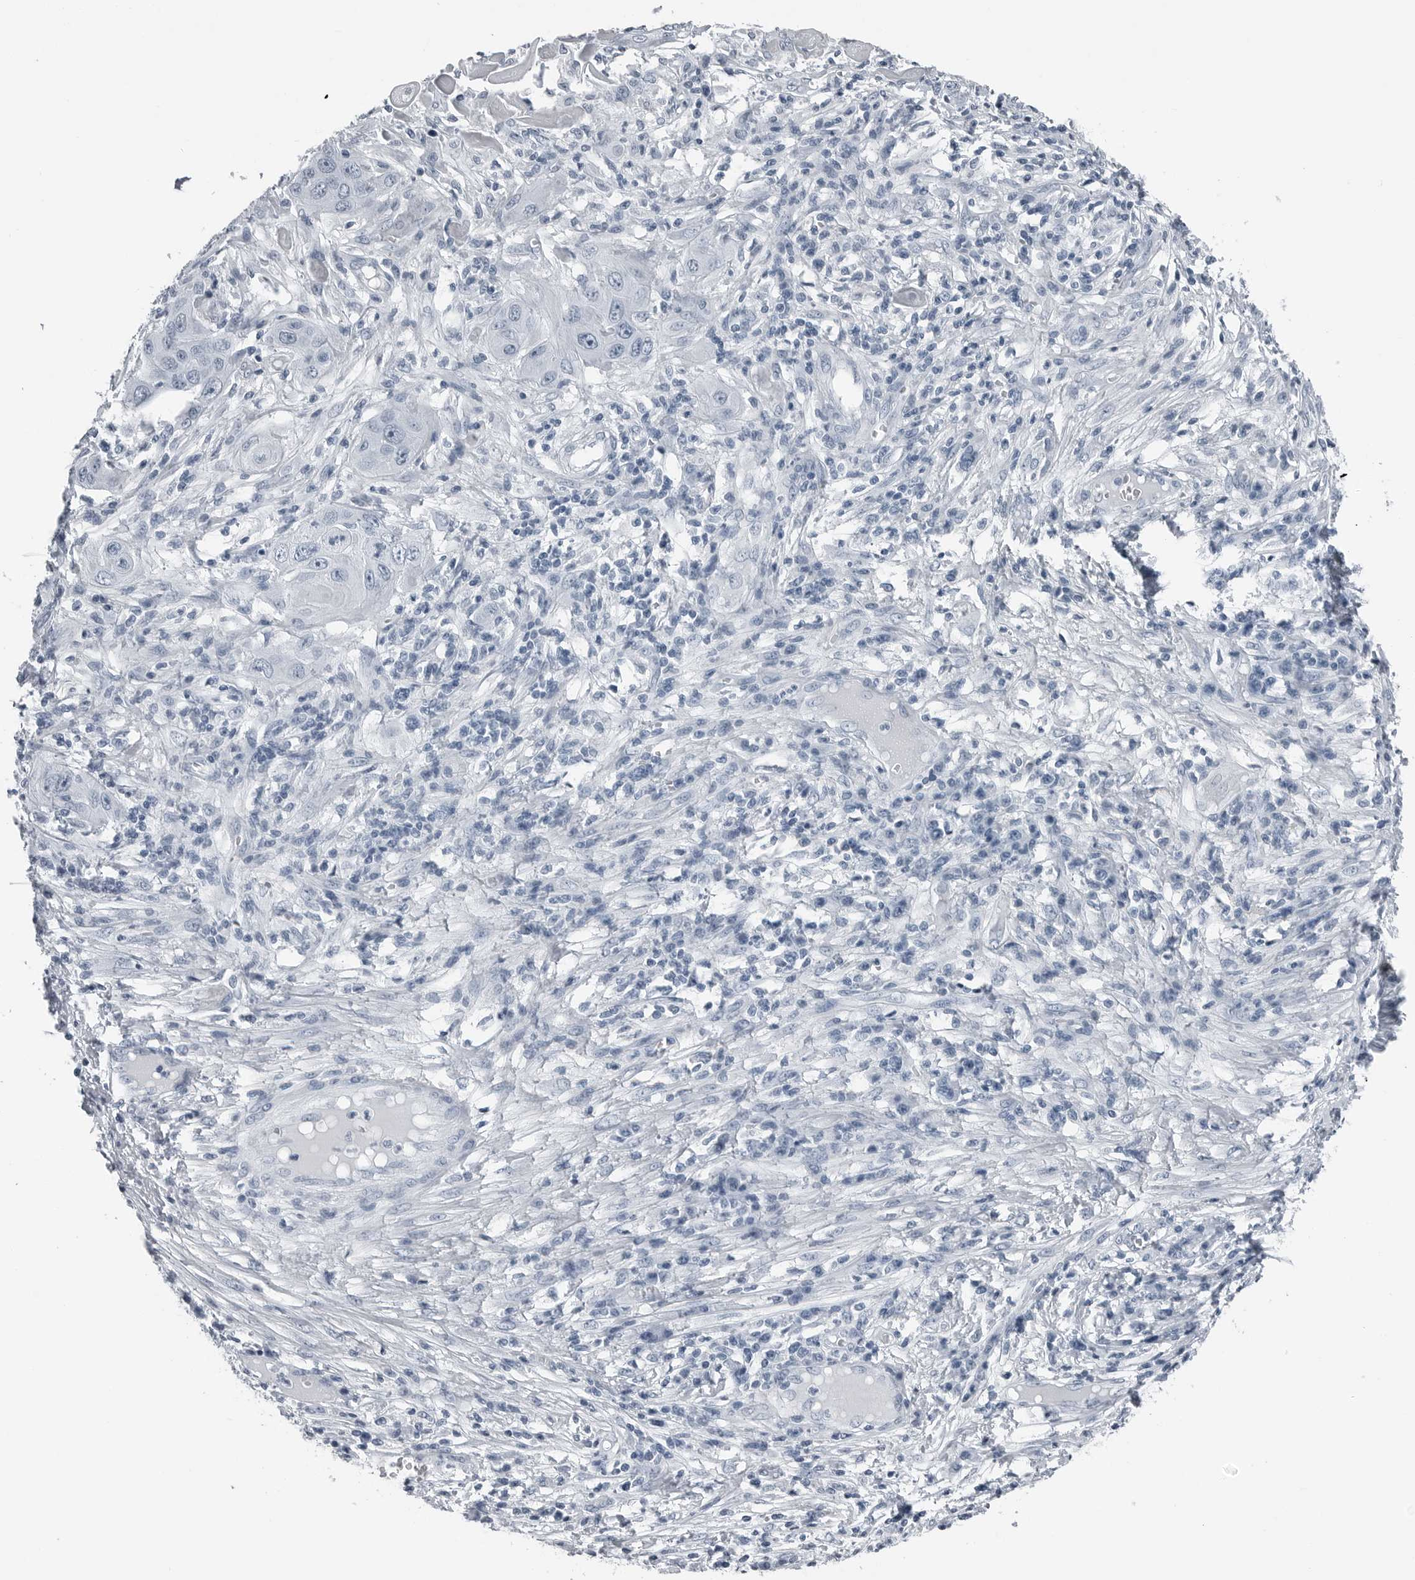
{"staining": {"intensity": "negative", "quantity": "none", "location": "none"}, "tissue": "skin cancer", "cell_type": "Tumor cells", "image_type": "cancer", "snomed": [{"axis": "morphology", "description": "Squamous cell carcinoma, NOS"}, {"axis": "topography", "description": "Skin"}], "caption": "DAB immunohistochemical staining of human squamous cell carcinoma (skin) shows no significant expression in tumor cells. (DAB immunohistochemistry (IHC) with hematoxylin counter stain).", "gene": "SPINK1", "patient": {"sex": "male", "age": 55}}